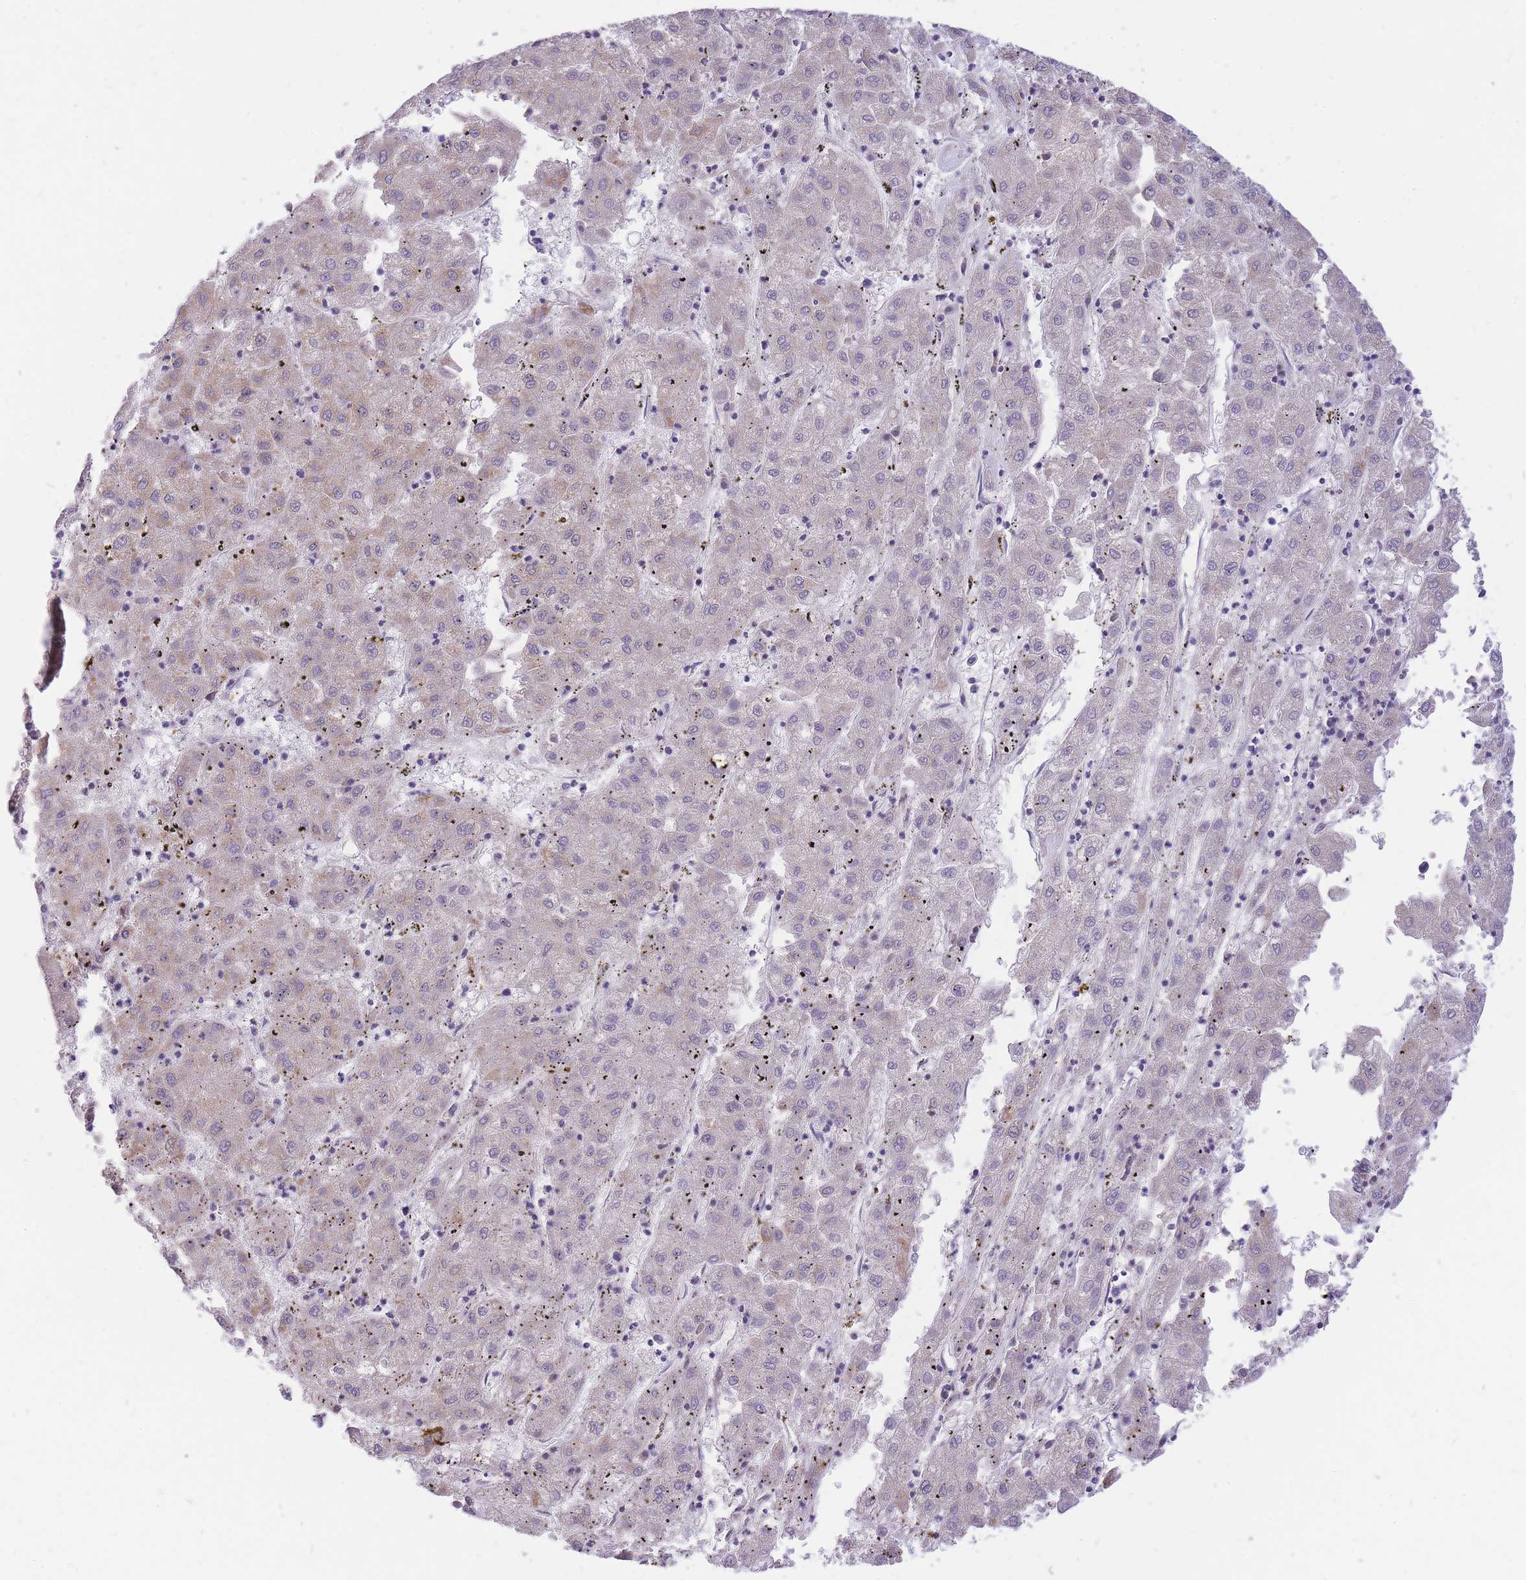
{"staining": {"intensity": "moderate", "quantity": "25%-75%", "location": "cytoplasmic/membranous"}, "tissue": "liver cancer", "cell_type": "Tumor cells", "image_type": "cancer", "snomed": [{"axis": "morphology", "description": "Carcinoma, Hepatocellular, NOS"}, {"axis": "topography", "description": "Liver"}], "caption": "Liver cancer (hepatocellular carcinoma) stained for a protein shows moderate cytoplasmic/membranous positivity in tumor cells.", "gene": "MINDY2", "patient": {"sex": "male", "age": 72}}